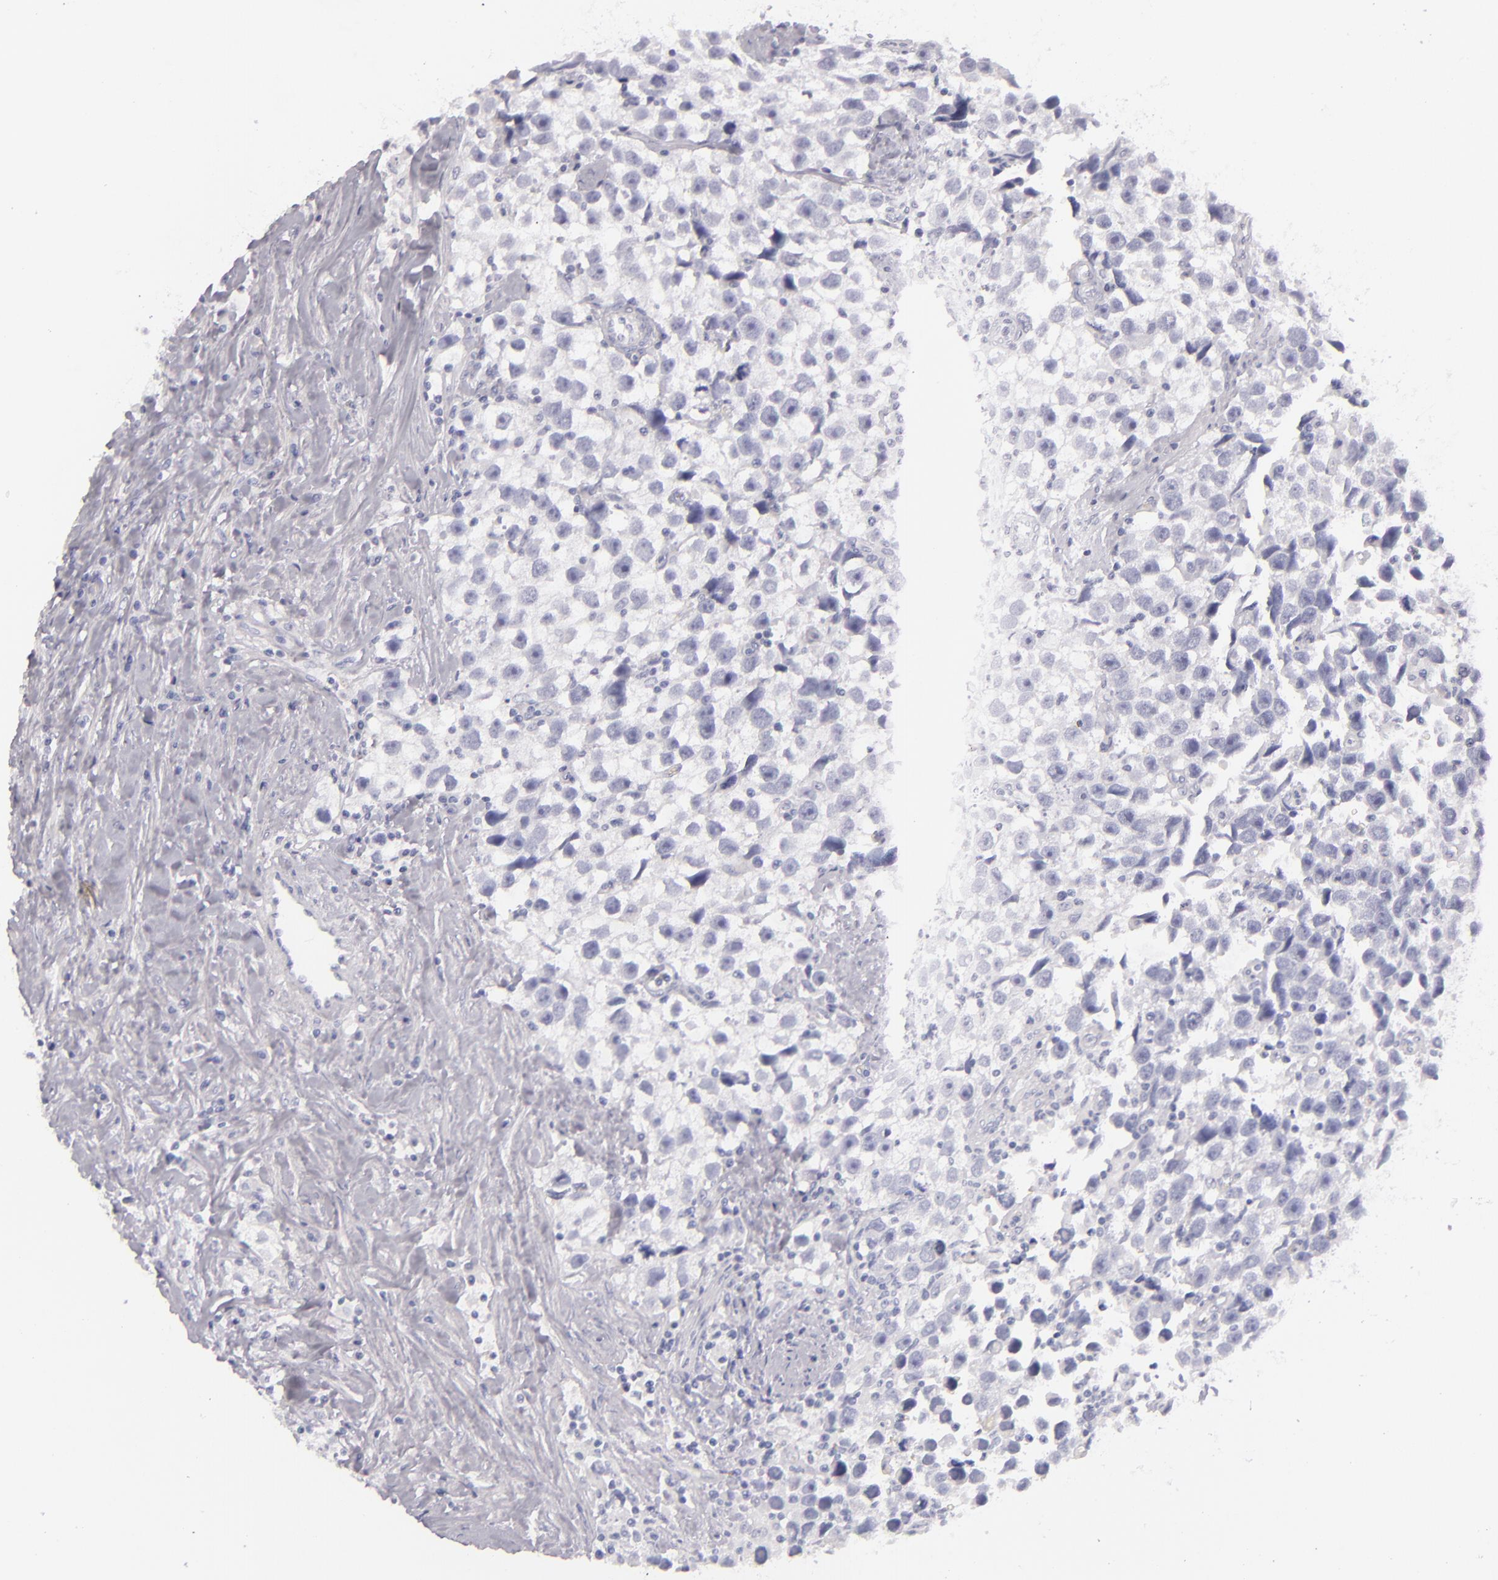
{"staining": {"intensity": "negative", "quantity": "none", "location": "none"}, "tissue": "testis cancer", "cell_type": "Tumor cells", "image_type": "cancer", "snomed": [{"axis": "morphology", "description": "Seminoma, NOS"}, {"axis": "topography", "description": "Testis"}], "caption": "Tumor cells are negative for protein expression in human testis cancer.", "gene": "TPSD1", "patient": {"sex": "male", "age": 43}}